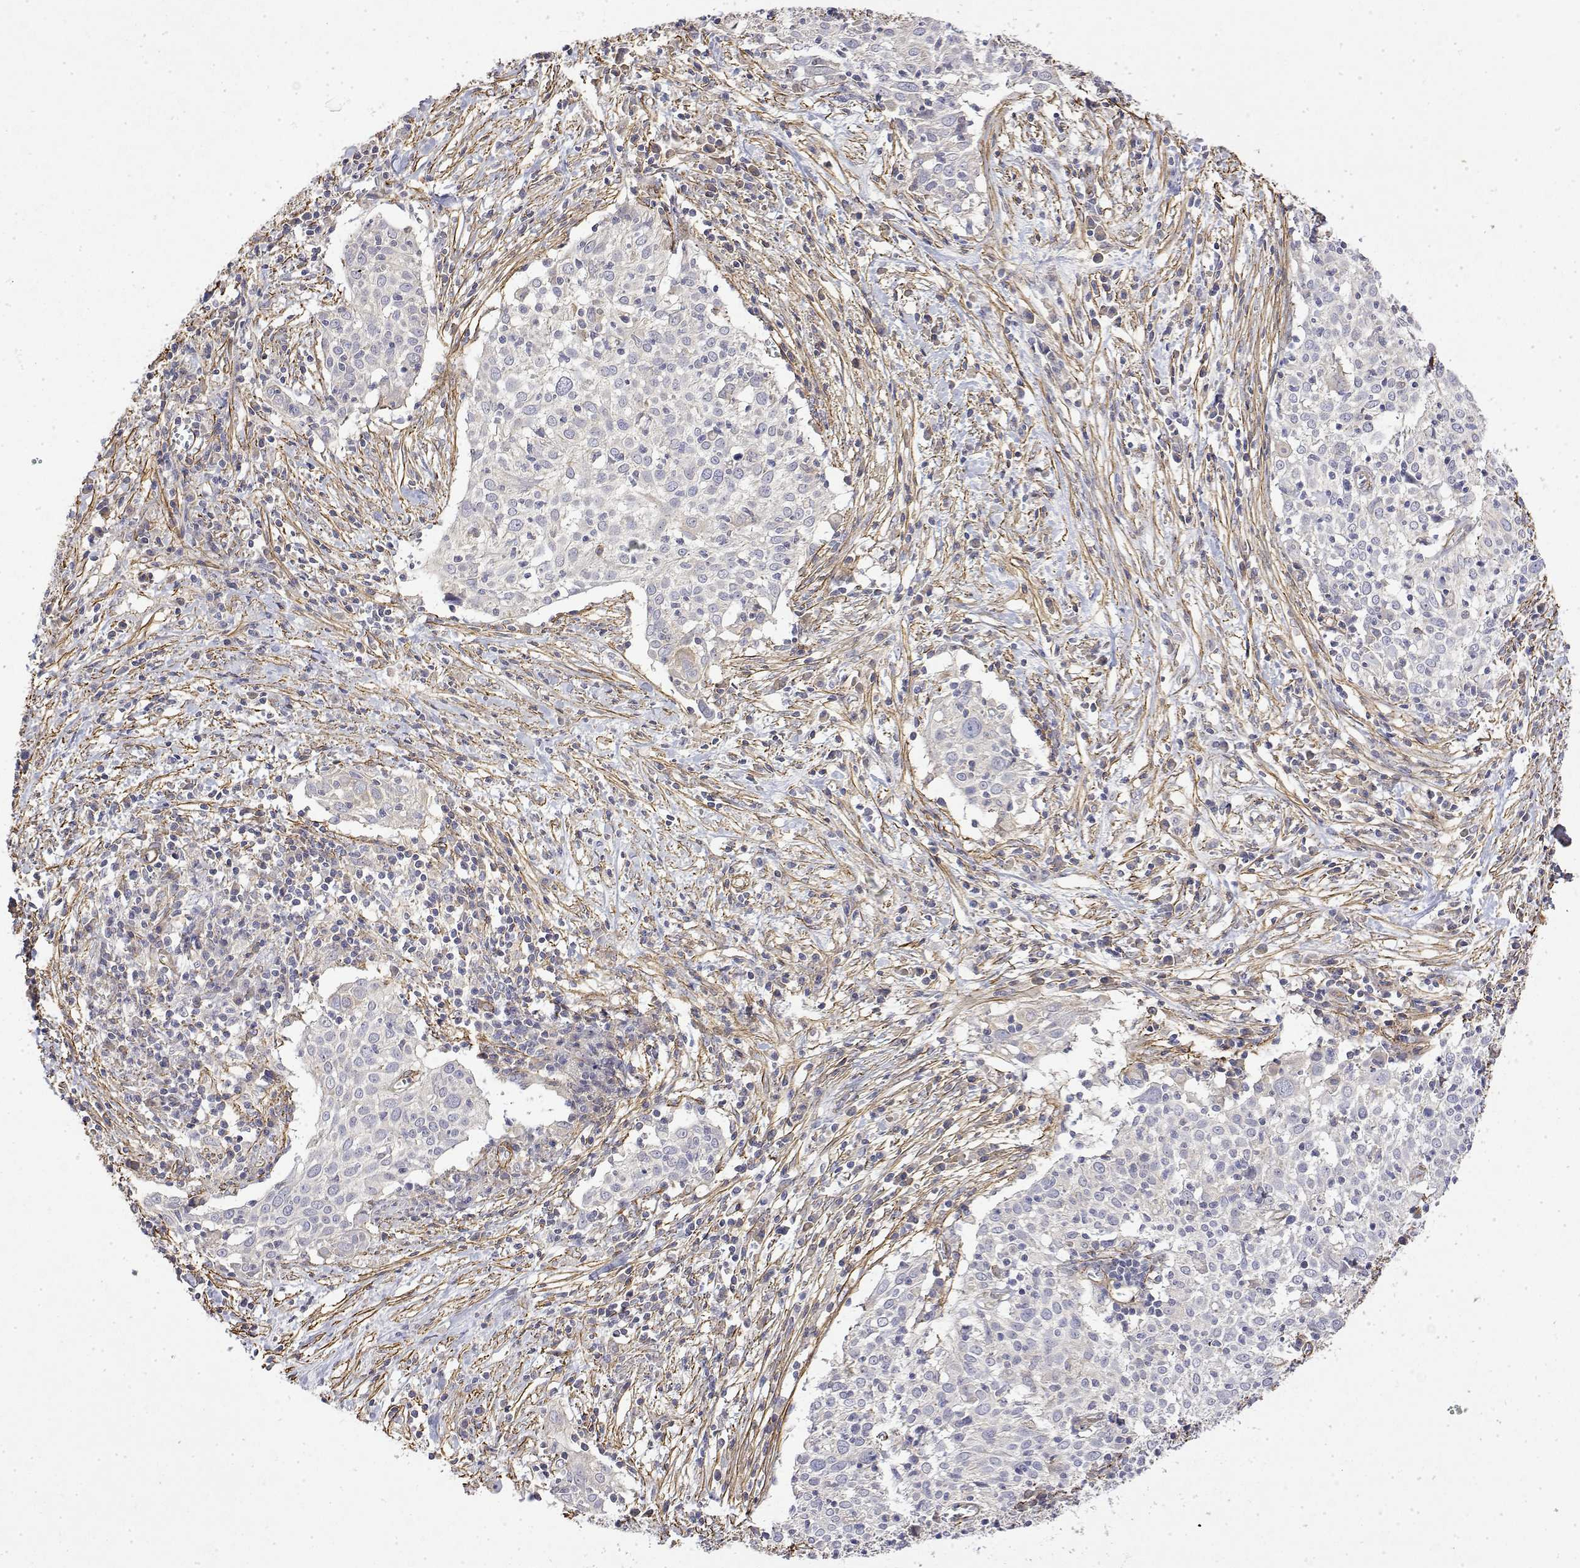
{"staining": {"intensity": "negative", "quantity": "none", "location": "none"}, "tissue": "cervical cancer", "cell_type": "Tumor cells", "image_type": "cancer", "snomed": [{"axis": "morphology", "description": "Squamous cell carcinoma, NOS"}, {"axis": "topography", "description": "Cervix"}], "caption": "IHC photomicrograph of neoplastic tissue: human cervical squamous cell carcinoma stained with DAB (3,3'-diaminobenzidine) demonstrates no significant protein staining in tumor cells.", "gene": "SOWAHD", "patient": {"sex": "female", "age": 39}}